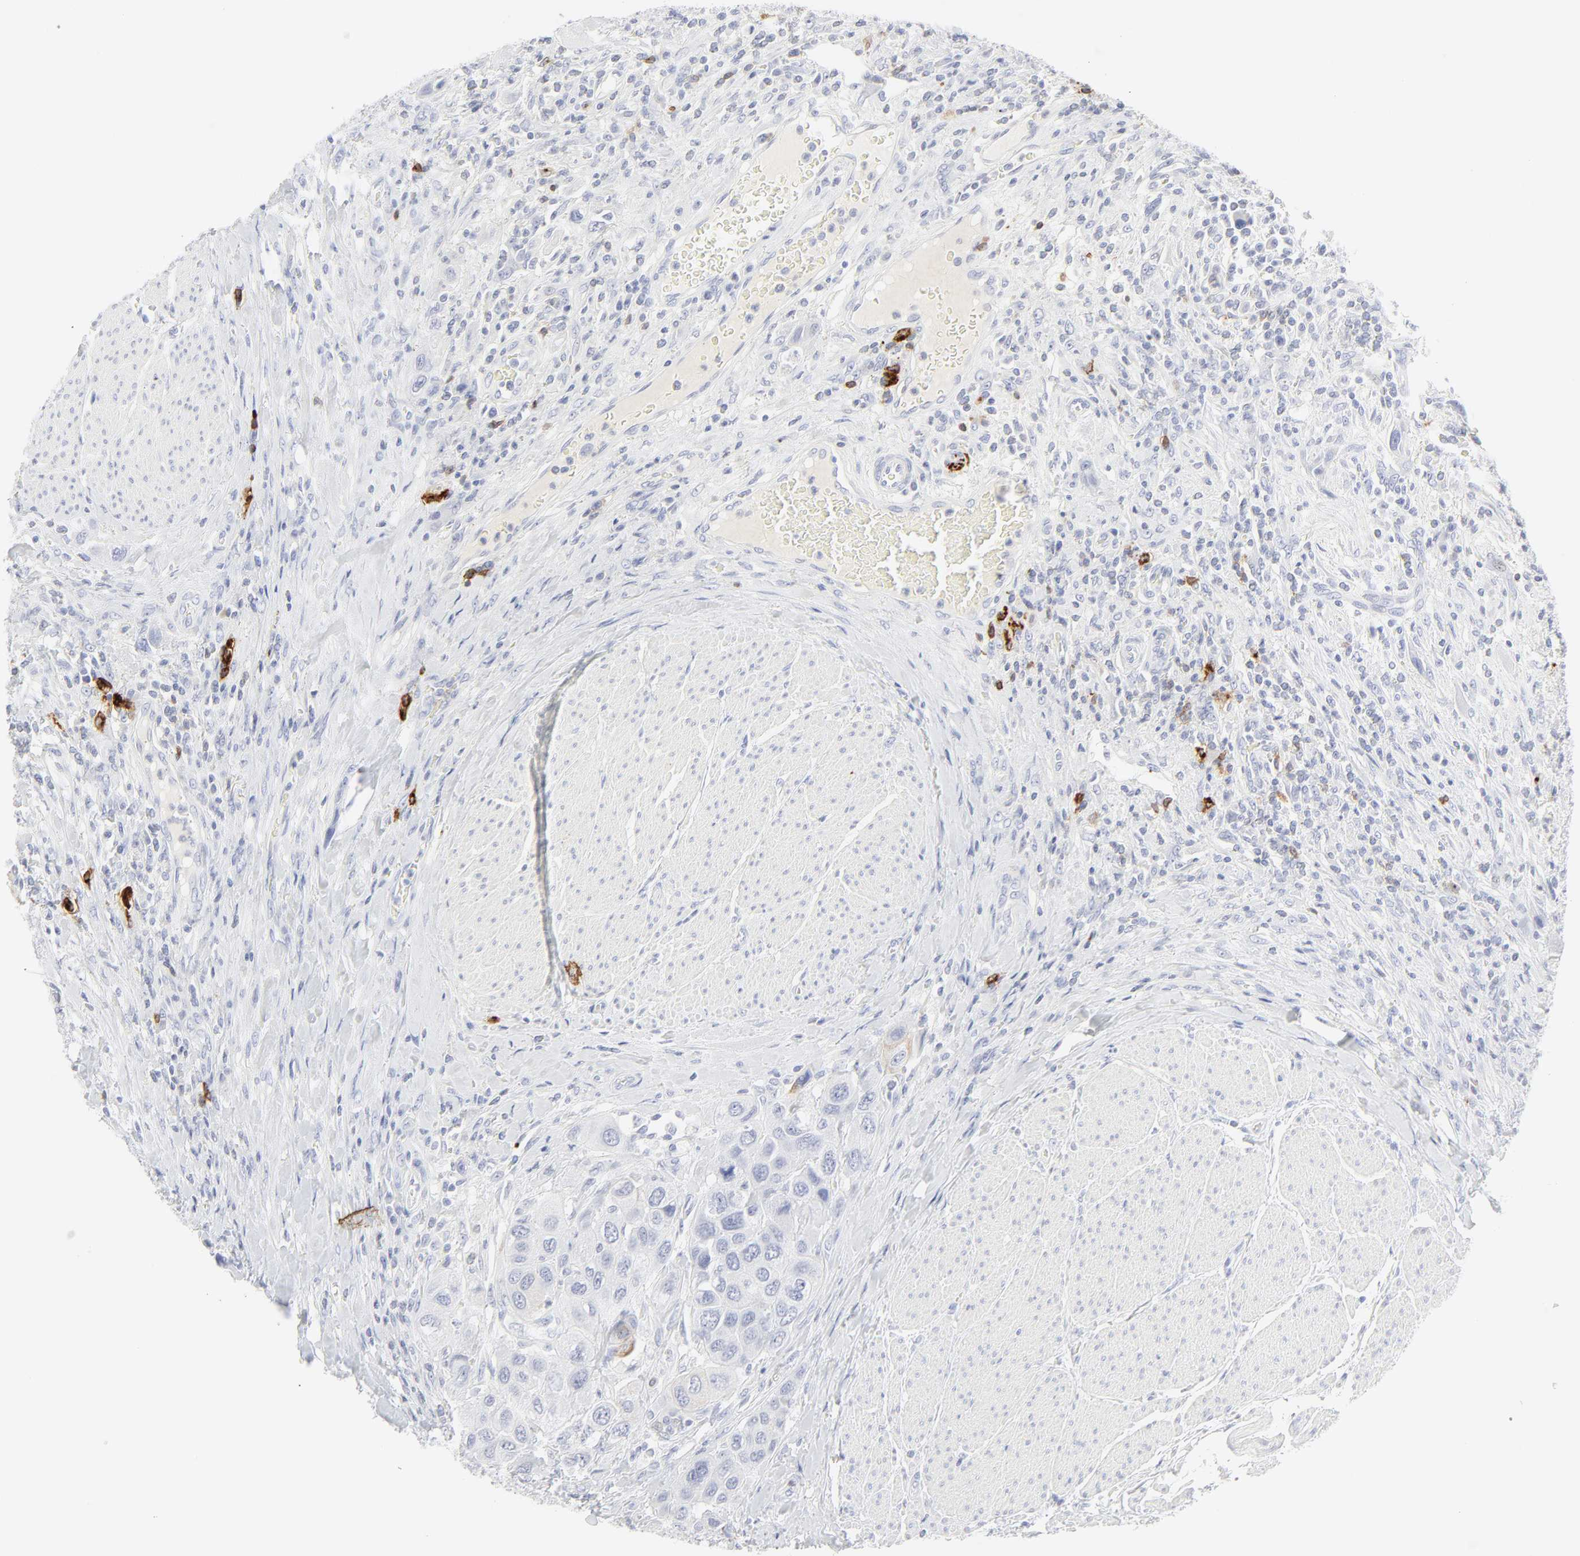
{"staining": {"intensity": "negative", "quantity": "none", "location": "none"}, "tissue": "urothelial cancer", "cell_type": "Tumor cells", "image_type": "cancer", "snomed": [{"axis": "morphology", "description": "Urothelial carcinoma, High grade"}, {"axis": "topography", "description": "Urinary bladder"}], "caption": "Histopathology image shows no protein expression in tumor cells of urothelial cancer tissue.", "gene": "CCR7", "patient": {"sex": "male", "age": 50}}